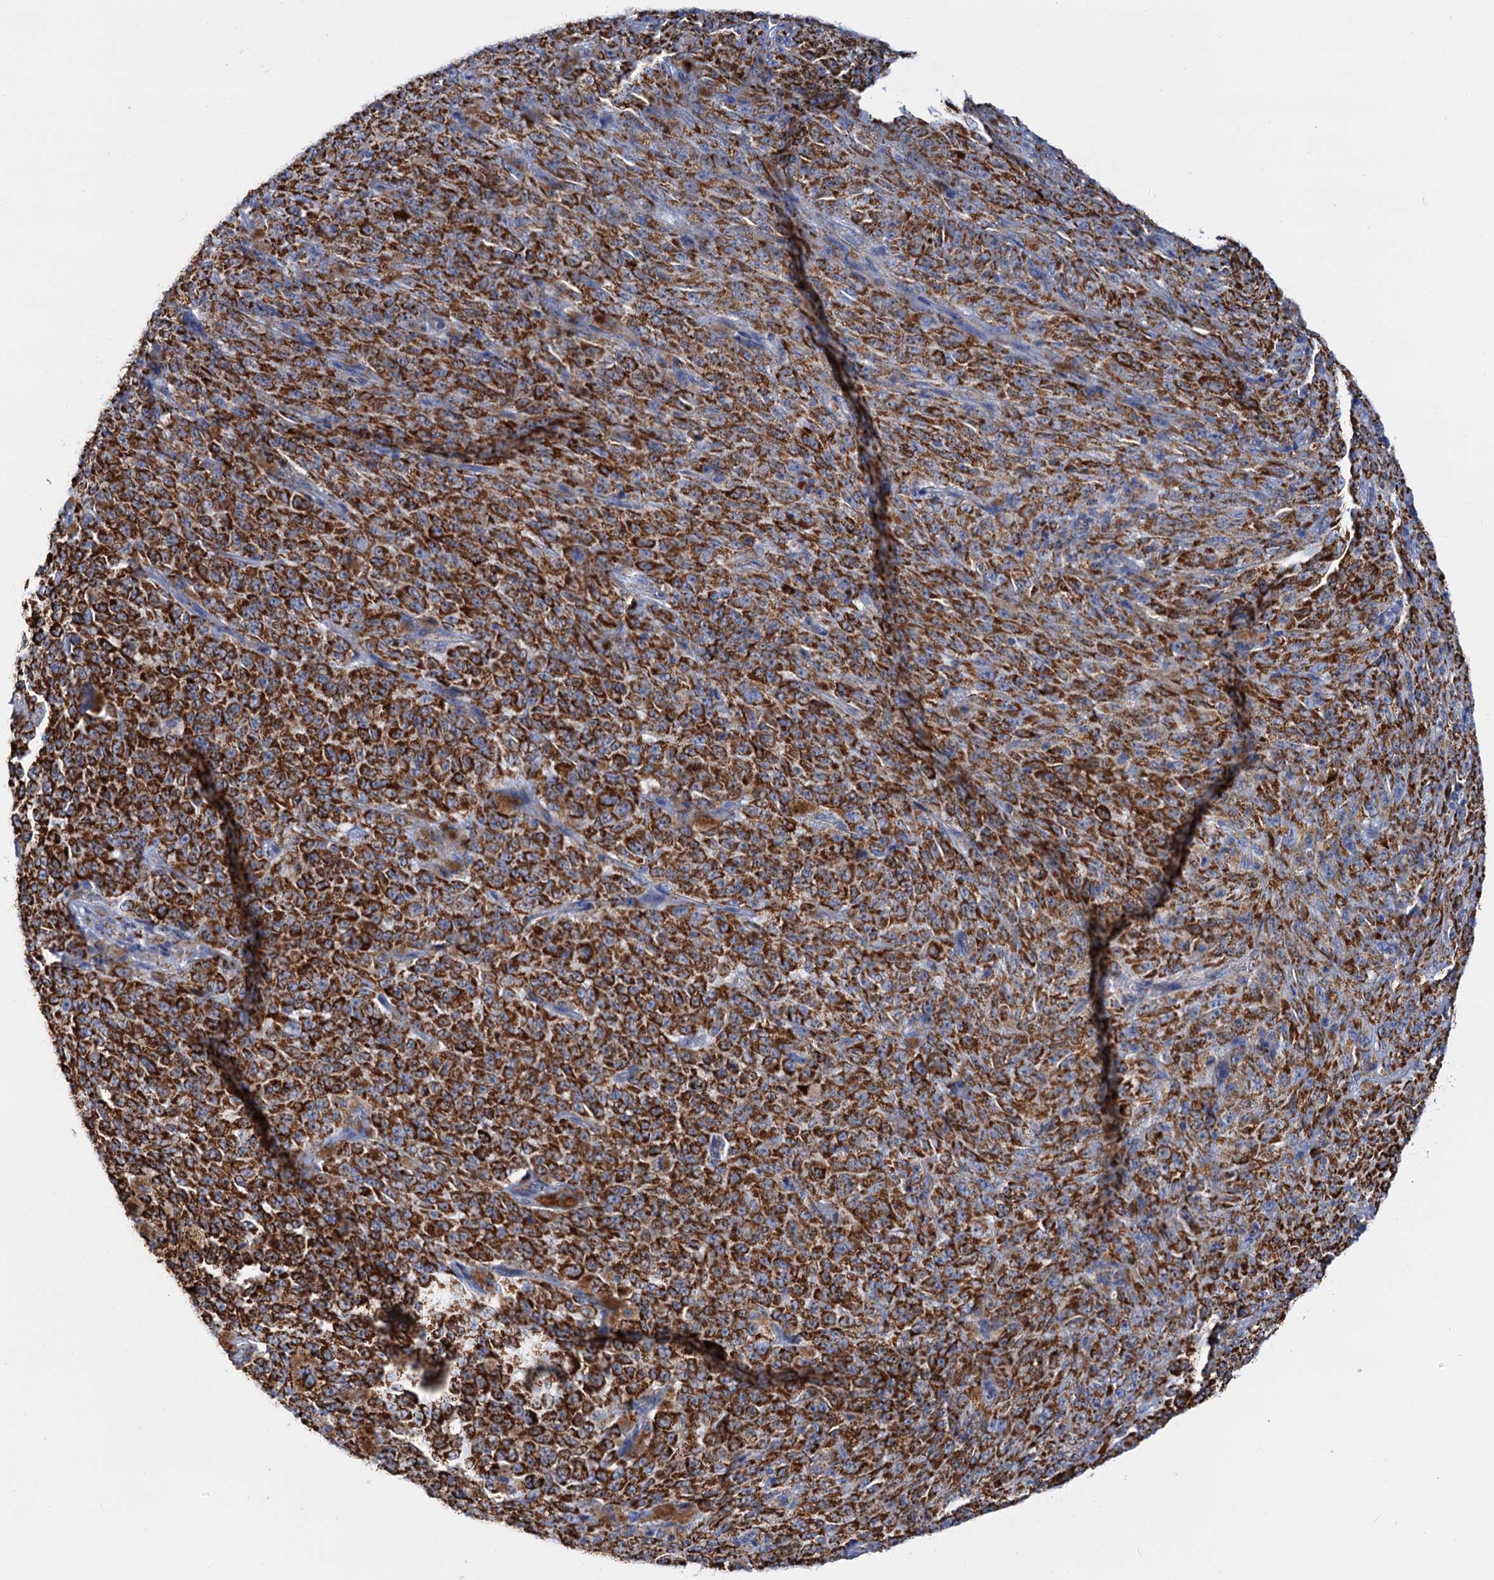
{"staining": {"intensity": "strong", "quantity": ">75%", "location": "cytoplasmic/membranous"}, "tissue": "melanoma", "cell_type": "Tumor cells", "image_type": "cancer", "snomed": [{"axis": "morphology", "description": "Malignant melanoma, NOS"}, {"axis": "topography", "description": "Skin"}], "caption": "DAB (3,3'-diaminobenzidine) immunohistochemical staining of malignant melanoma shows strong cytoplasmic/membranous protein expression in approximately >75% of tumor cells. (Stains: DAB in brown, nuclei in blue, Microscopy: brightfield microscopy at high magnification).", "gene": "C2CD3", "patient": {"sex": "female", "age": 82}}